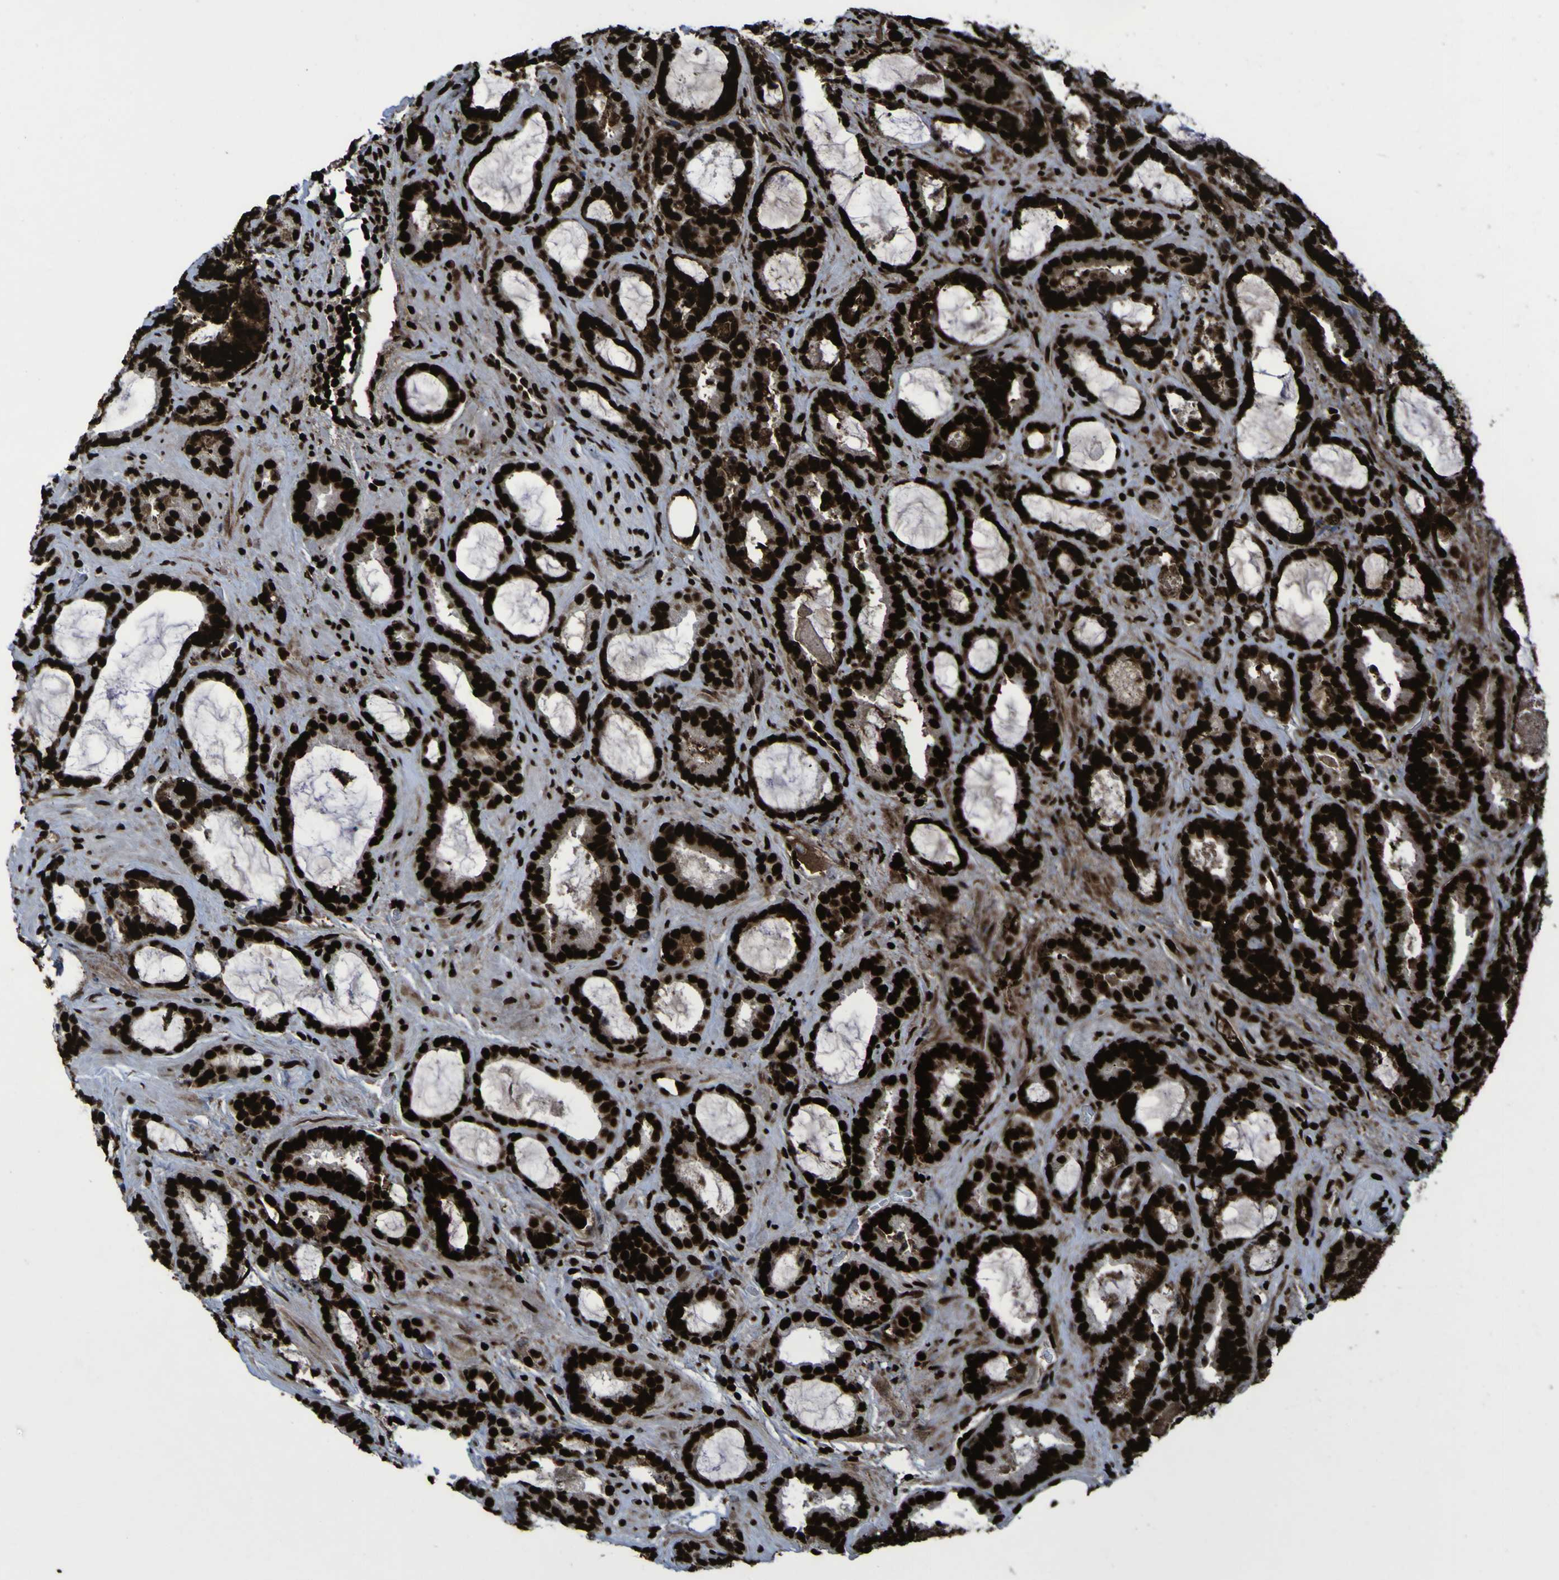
{"staining": {"intensity": "strong", "quantity": ">75%", "location": "nuclear"}, "tissue": "prostate cancer", "cell_type": "Tumor cells", "image_type": "cancer", "snomed": [{"axis": "morphology", "description": "Adenocarcinoma, Low grade"}, {"axis": "topography", "description": "Prostate"}], "caption": "Prostate cancer was stained to show a protein in brown. There is high levels of strong nuclear positivity in approximately >75% of tumor cells.", "gene": "NPM1", "patient": {"sex": "male", "age": 60}}